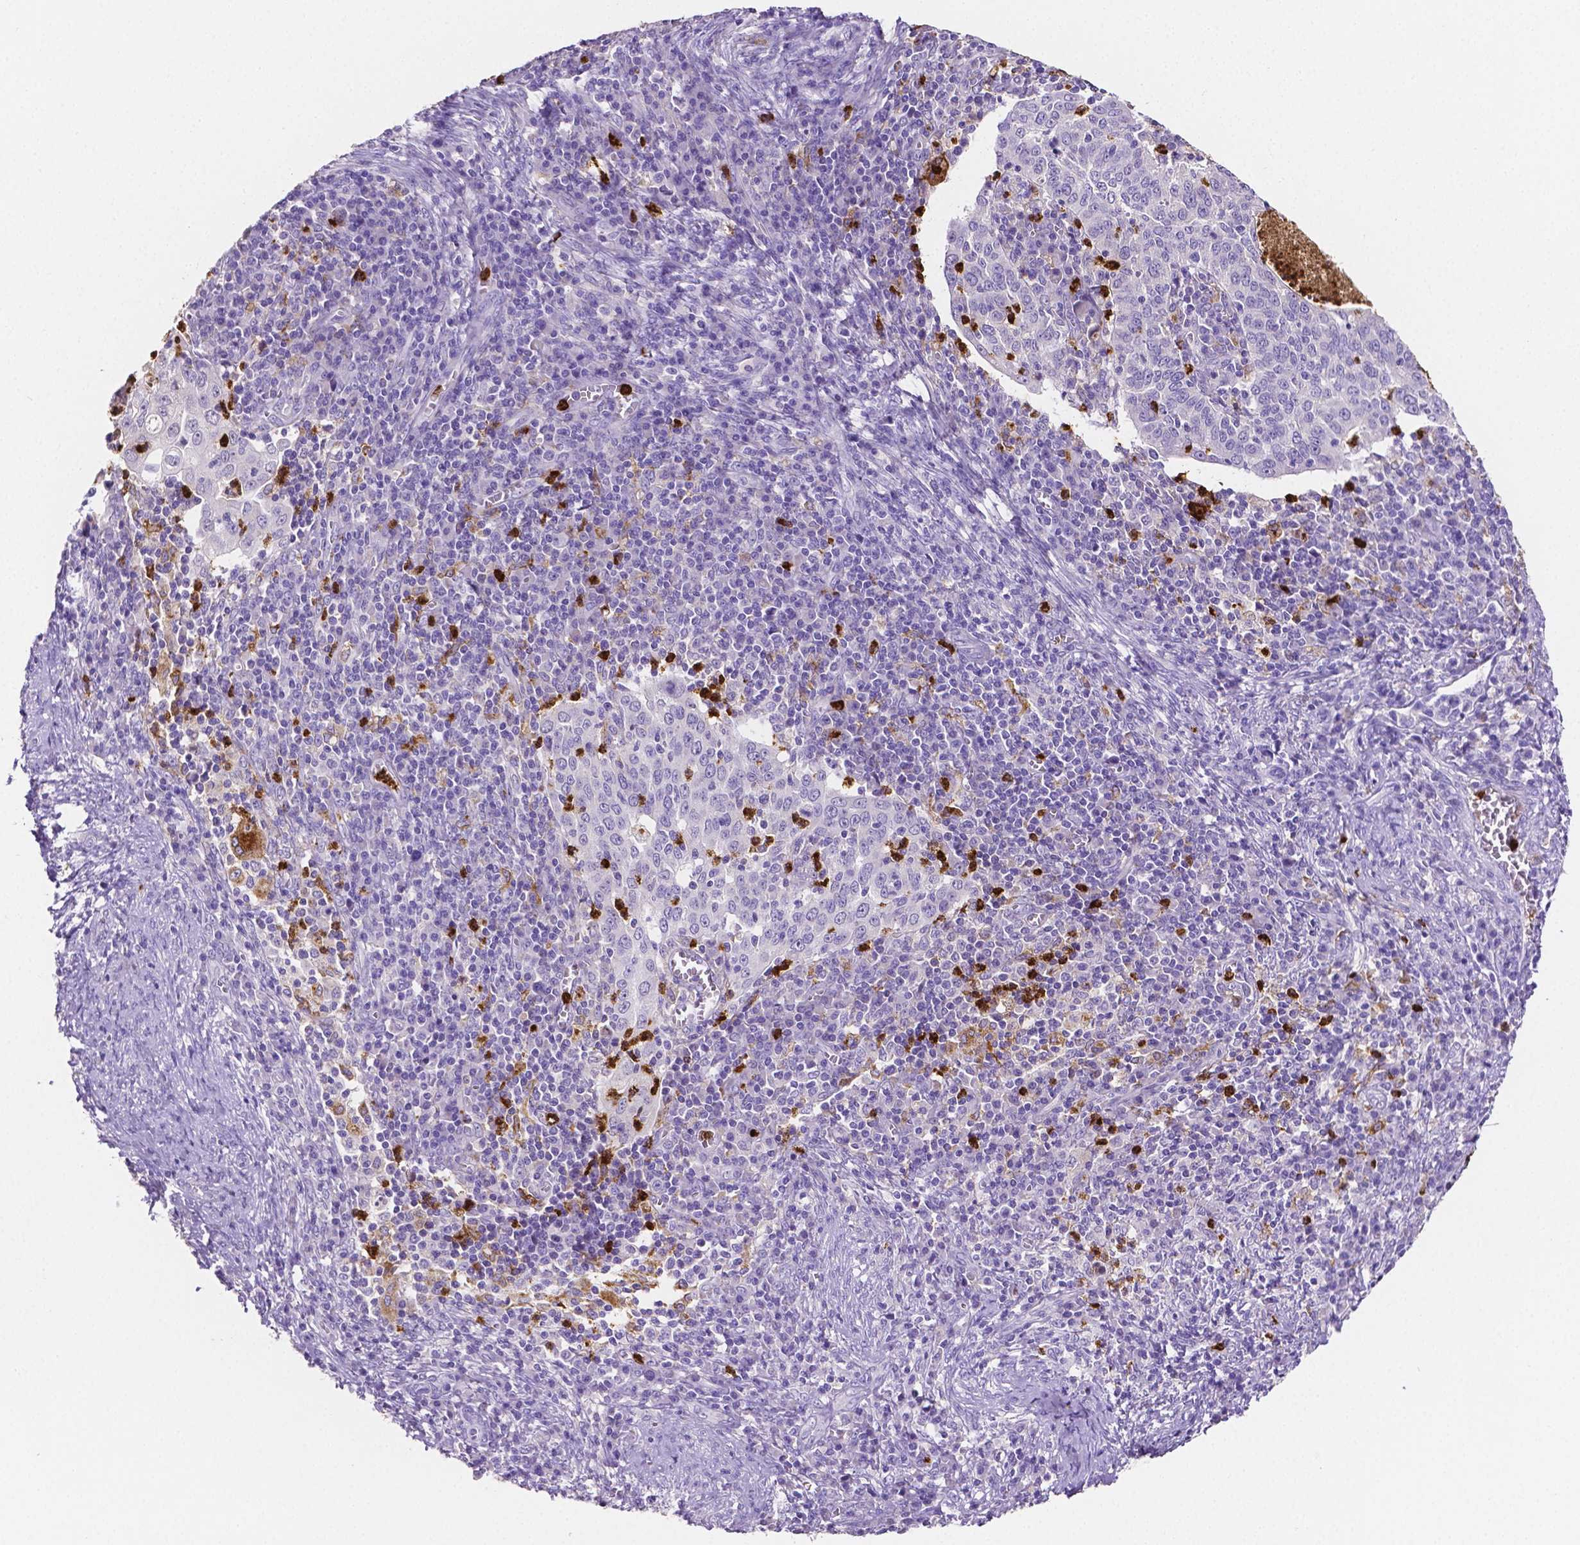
{"staining": {"intensity": "negative", "quantity": "none", "location": "none"}, "tissue": "cervical cancer", "cell_type": "Tumor cells", "image_type": "cancer", "snomed": [{"axis": "morphology", "description": "Squamous cell carcinoma, NOS"}, {"axis": "topography", "description": "Cervix"}], "caption": "DAB immunohistochemical staining of cervical cancer displays no significant expression in tumor cells.", "gene": "MMP9", "patient": {"sex": "female", "age": 39}}